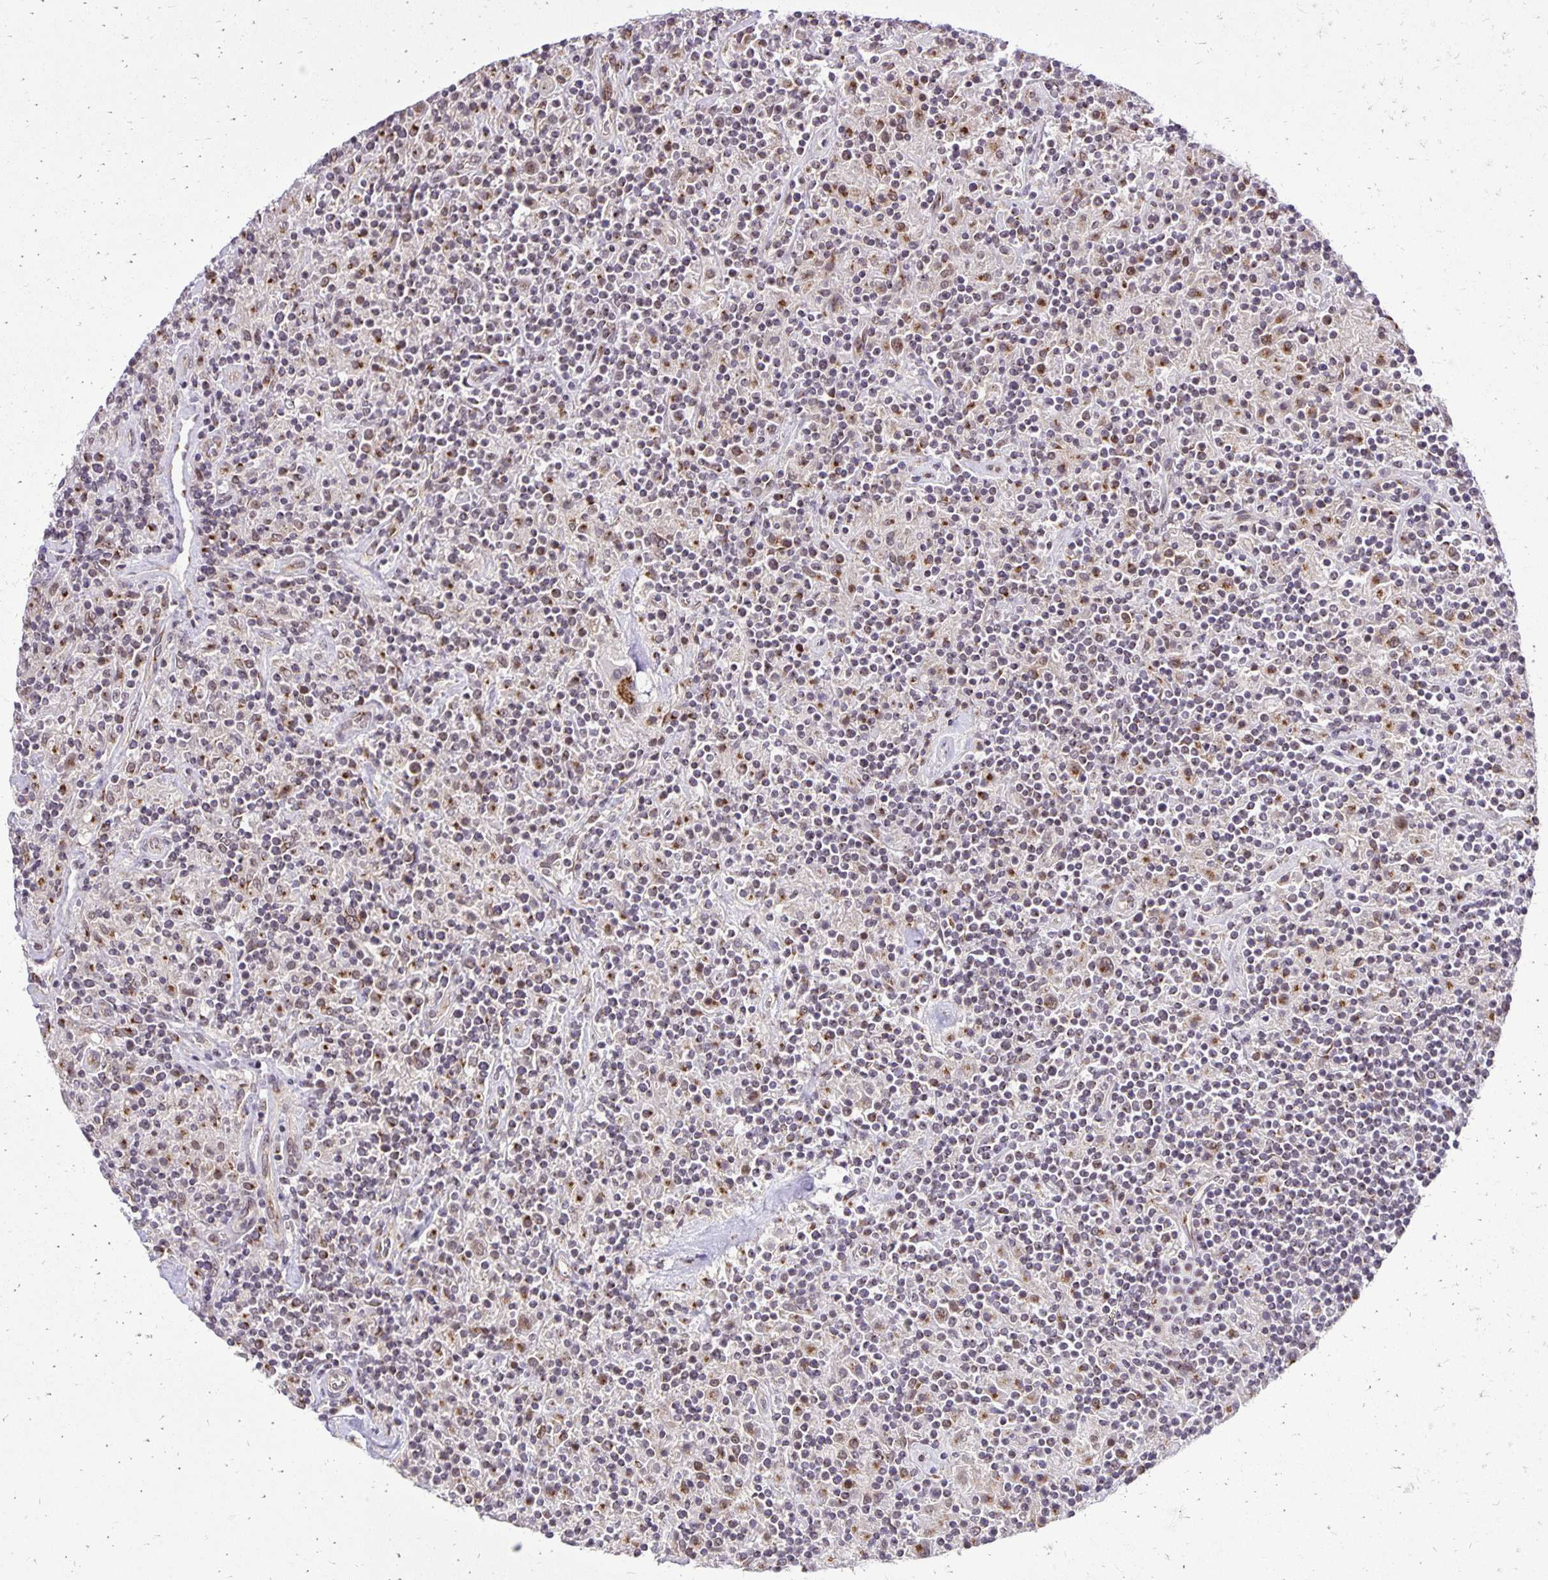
{"staining": {"intensity": "weak", "quantity": ">75%", "location": "nuclear"}, "tissue": "lymphoma", "cell_type": "Tumor cells", "image_type": "cancer", "snomed": [{"axis": "morphology", "description": "Hodgkin's disease, NOS"}, {"axis": "topography", "description": "Lymph node"}], "caption": "There is low levels of weak nuclear staining in tumor cells of lymphoma, as demonstrated by immunohistochemical staining (brown color).", "gene": "GOLGA5", "patient": {"sex": "male", "age": 70}}